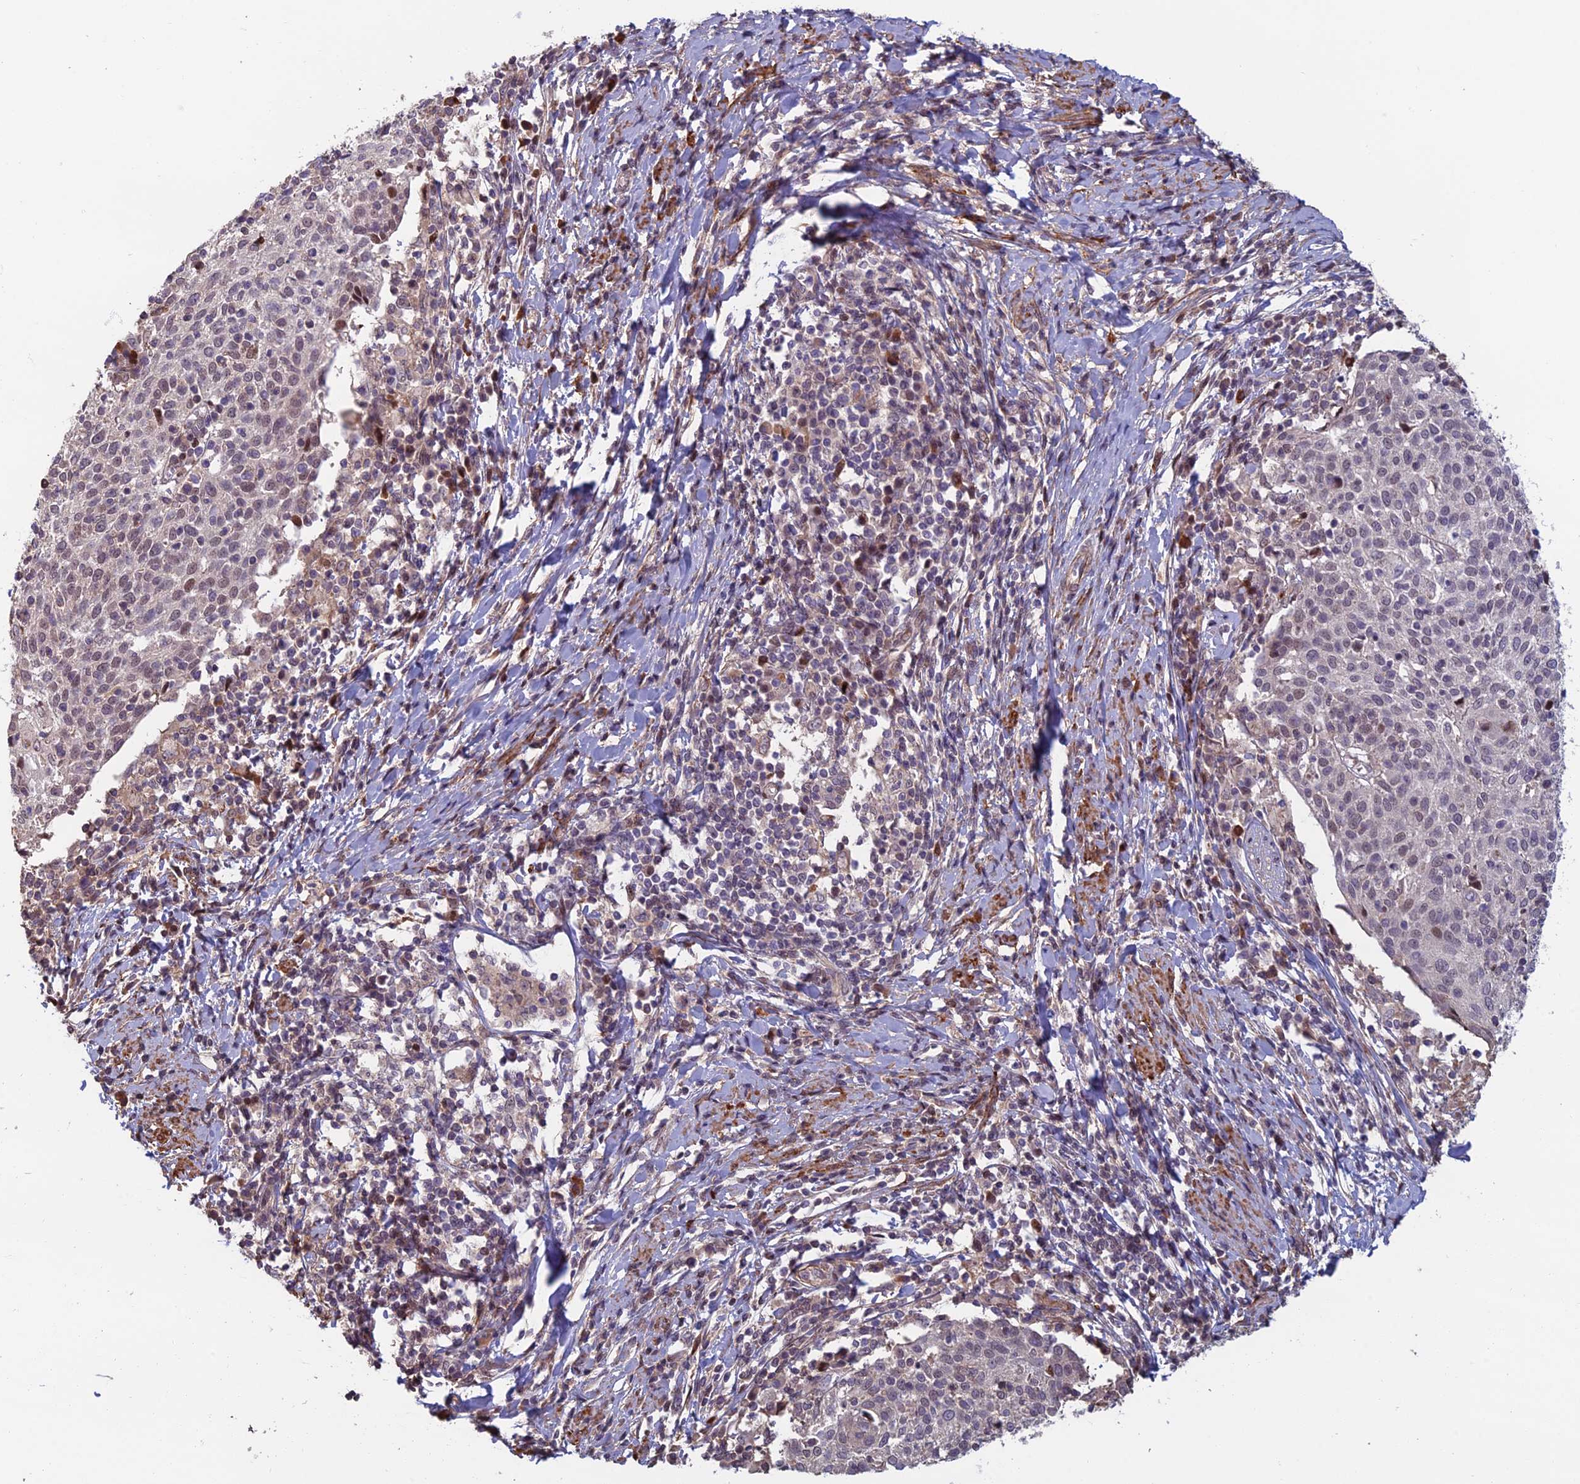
{"staining": {"intensity": "weak", "quantity": "<25%", "location": "nuclear"}, "tissue": "cervical cancer", "cell_type": "Tumor cells", "image_type": "cancer", "snomed": [{"axis": "morphology", "description": "Squamous cell carcinoma, NOS"}, {"axis": "topography", "description": "Cervix"}], "caption": "This is a photomicrograph of immunohistochemistry (IHC) staining of cervical cancer (squamous cell carcinoma), which shows no expression in tumor cells.", "gene": "CCDC183", "patient": {"sex": "female", "age": 52}}